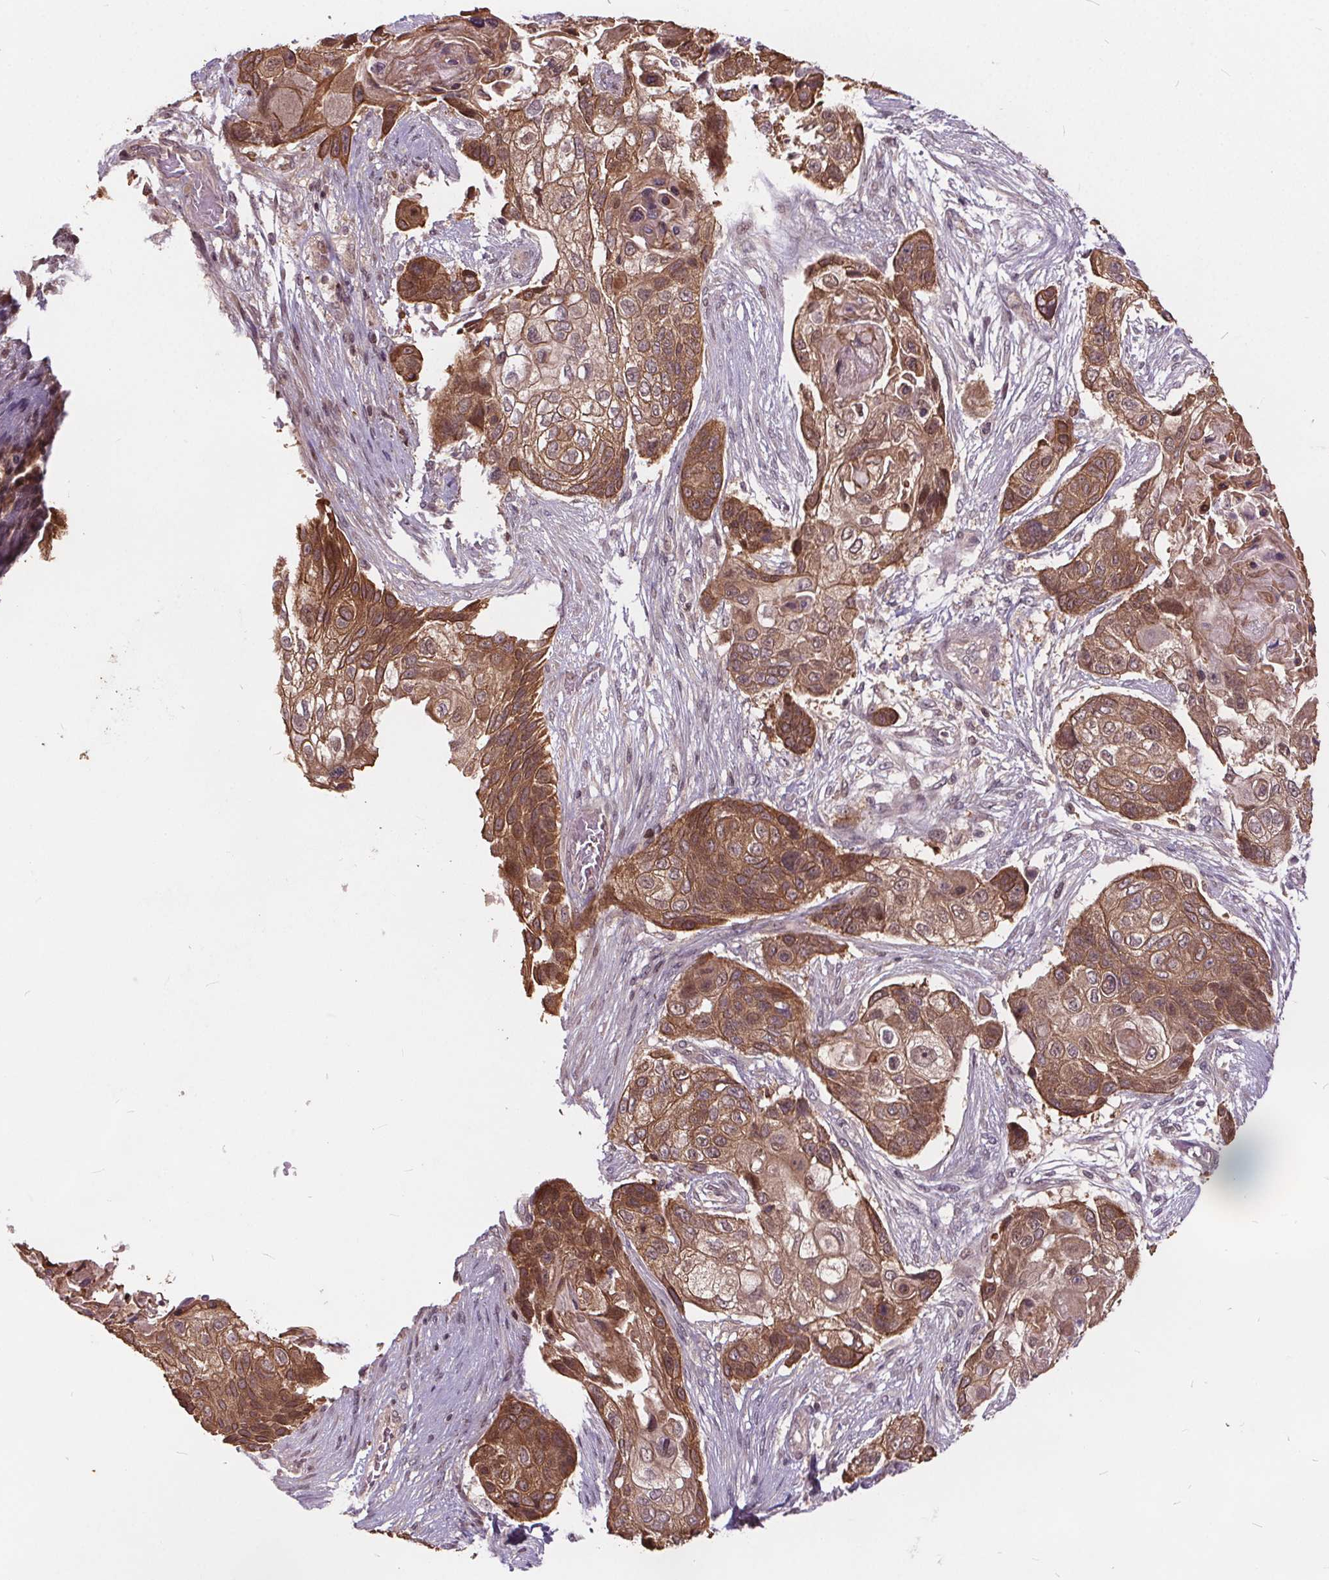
{"staining": {"intensity": "moderate", "quantity": ">75%", "location": "cytoplasmic/membranous"}, "tissue": "lung cancer", "cell_type": "Tumor cells", "image_type": "cancer", "snomed": [{"axis": "morphology", "description": "Squamous cell carcinoma, NOS"}, {"axis": "topography", "description": "Lung"}], "caption": "Tumor cells show medium levels of moderate cytoplasmic/membranous expression in approximately >75% of cells in lung cancer.", "gene": "HIF1AN", "patient": {"sex": "male", "age": 69}}